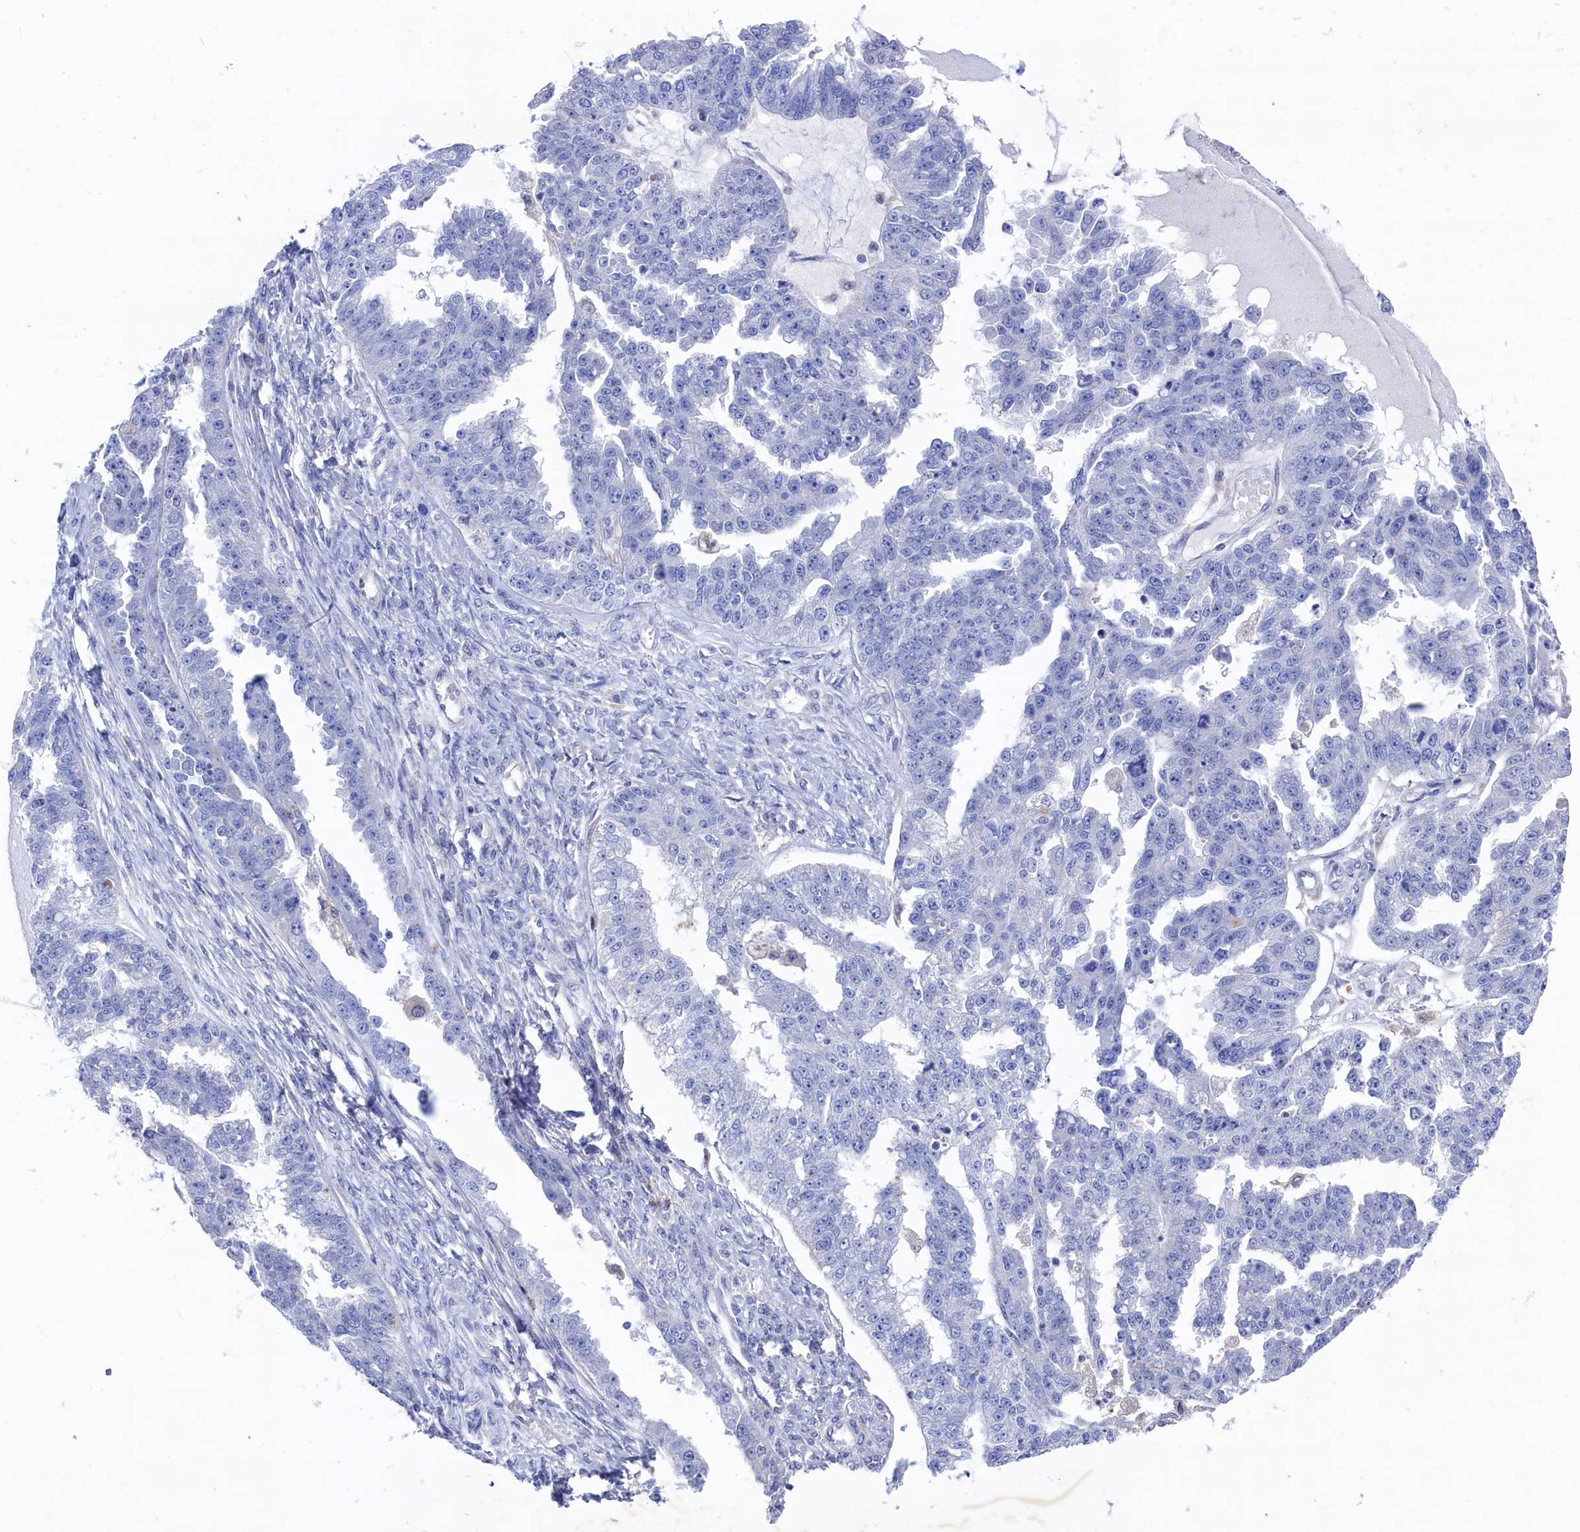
{"staining": {"intensity": "negative", "quantity": "none", "location": "none"}, "tissue": "ovarian cancer", "cell_type": "Tumor cells", "image_type": "cancer", "snomed": [{"axis": "morphology", "description": "Cystadenocarcinoma, serous, NOS"}, {"axis": "topography", "description": "Ovary"}], "caption": "DAB (3,3'-diaminobenzidine) immunohistochemical staining of human ovarian cancer reveals no significant positivity in tumor cells.", "gene": "RNH1", "patient": {"sex": "female", "age": 58}}